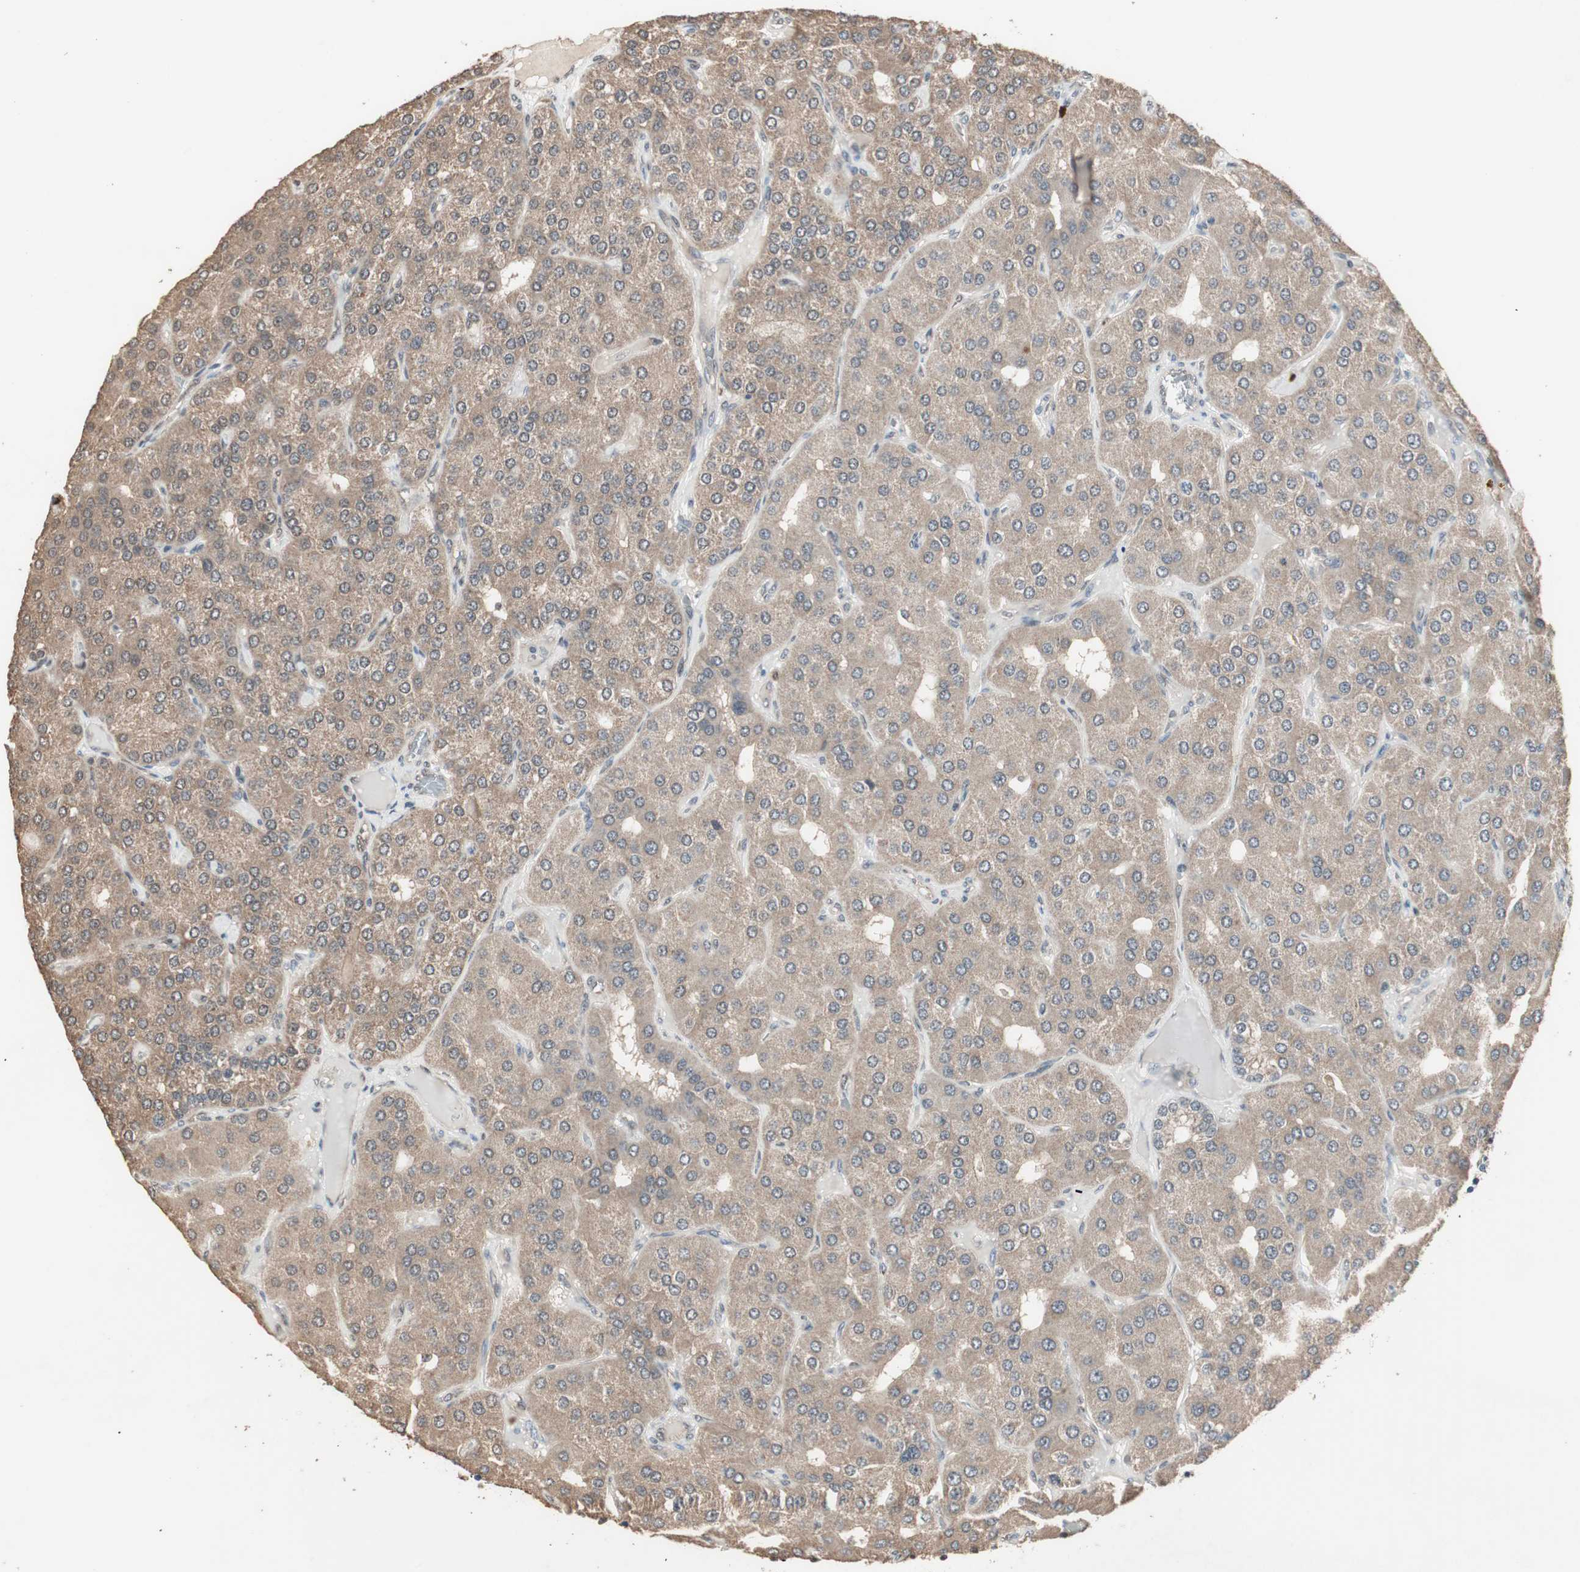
{"staining": {"intensity": "weak", "quantity": ">75%", "location": "cytoplasmic/membranous"}, "tissue": "parathyroid gland", "cell_type": "Glandular cells", "image_type": "normal", "snomed": [{"axis": "morphology", "description": "Normal tissue, NOS"}, {"axis": "morphology", "description": "Adenoma, NOS"}, {"axis": "topography", "description": "Parathyroid gland"}], "caption": "Benign parathyroid gland demonstrates weak cytoplasmic/membranous expression in approximately >75% of glandular cells, visualized by immunohistochemistry.", "gene": "ZHX2", "patient": {"sex": "female", "age": 86}}